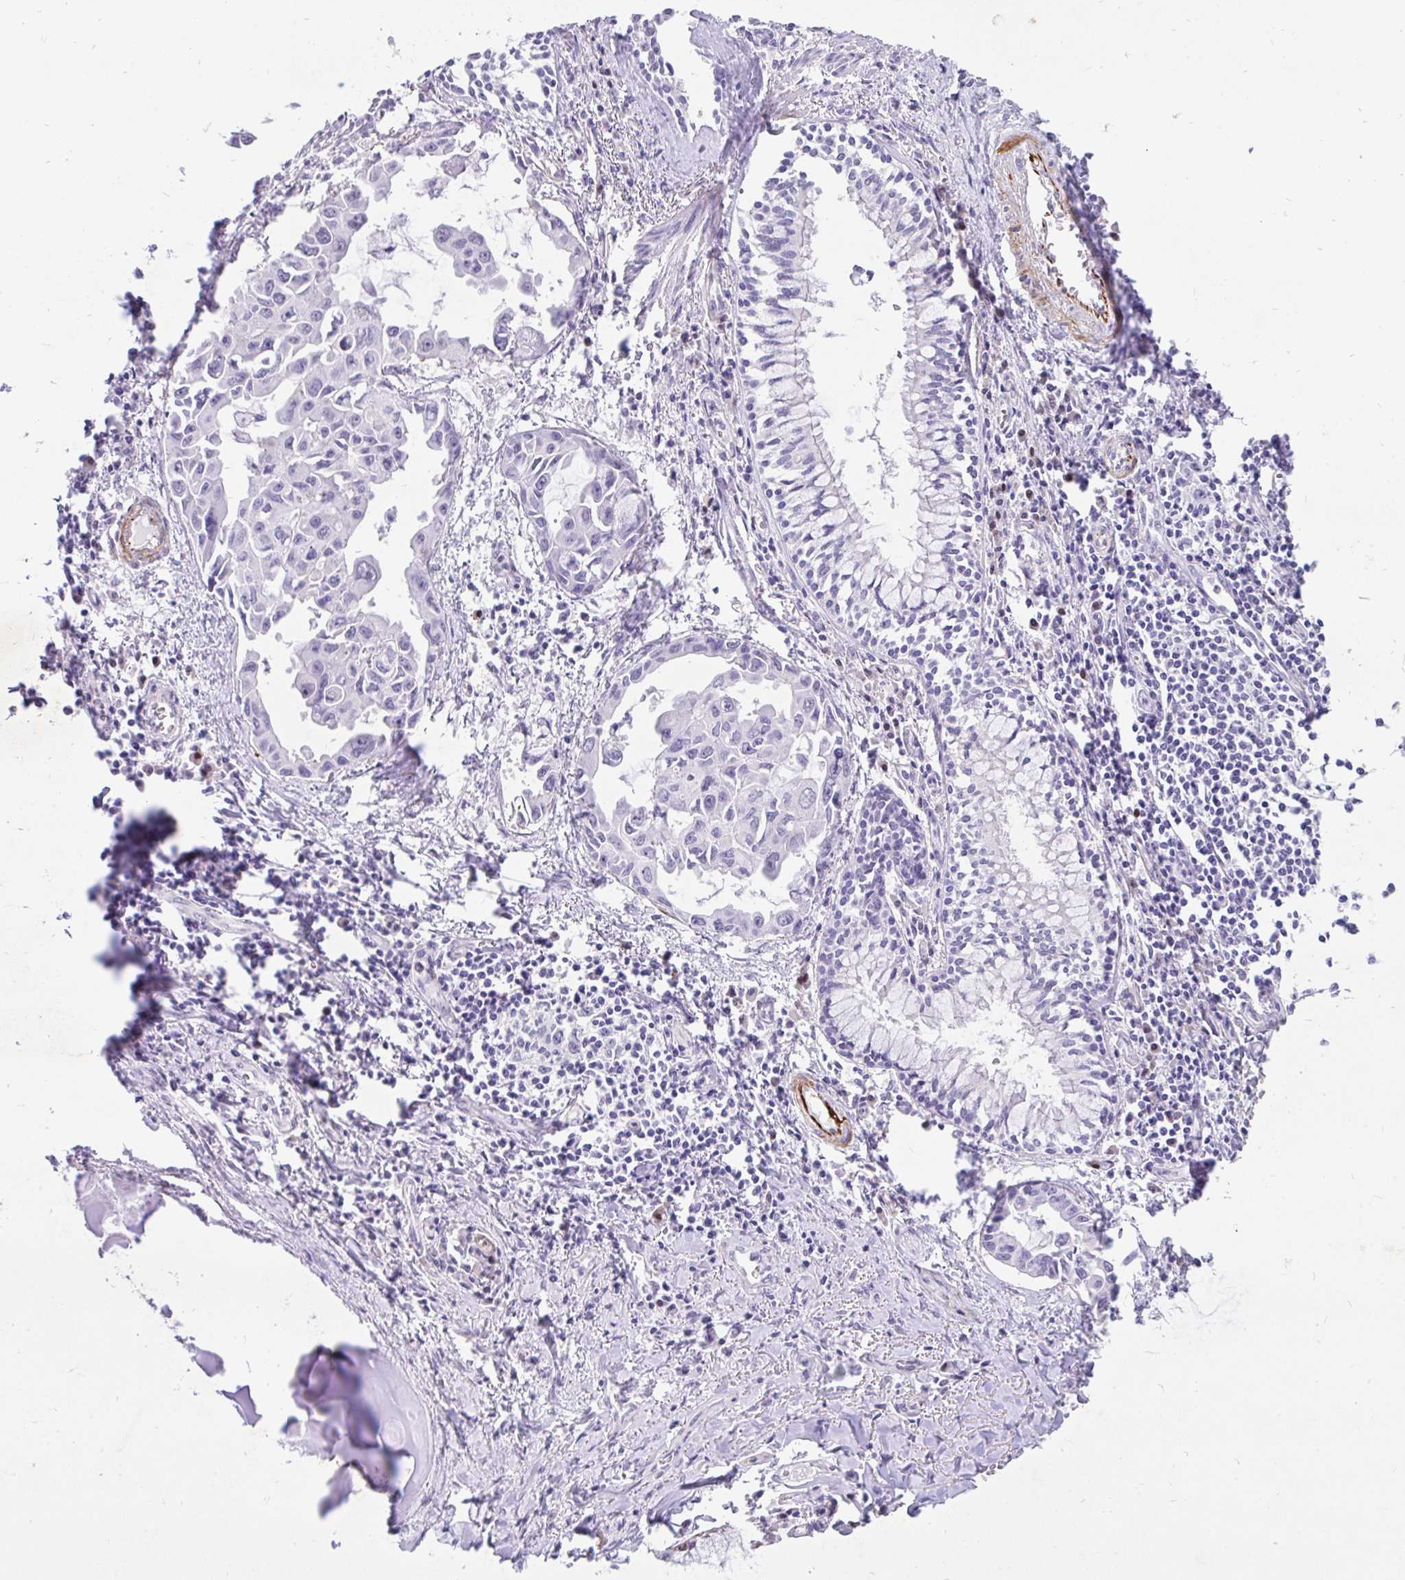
{"staining": {"intensity": "negative", "quantity": "none", "location": "none"}, "tissue": "lung cancer", "cell_type": "Tumor cells", "image_type": "cancer", "snomed": [{"axis": "morphology", "description": "Adenocarcinoma, NOS"}, {"axis": "topography", "description": "Lung"}], "caption": "This micrograph is of lung cancer (adenocarcinoma) stained with immunohistochemistry to label a protein in brown with the nuclei are counter-stained blue. There is no expression in tumor cells.", "gene": "EML5", "patient": {"sex": "male", "age": 64}}